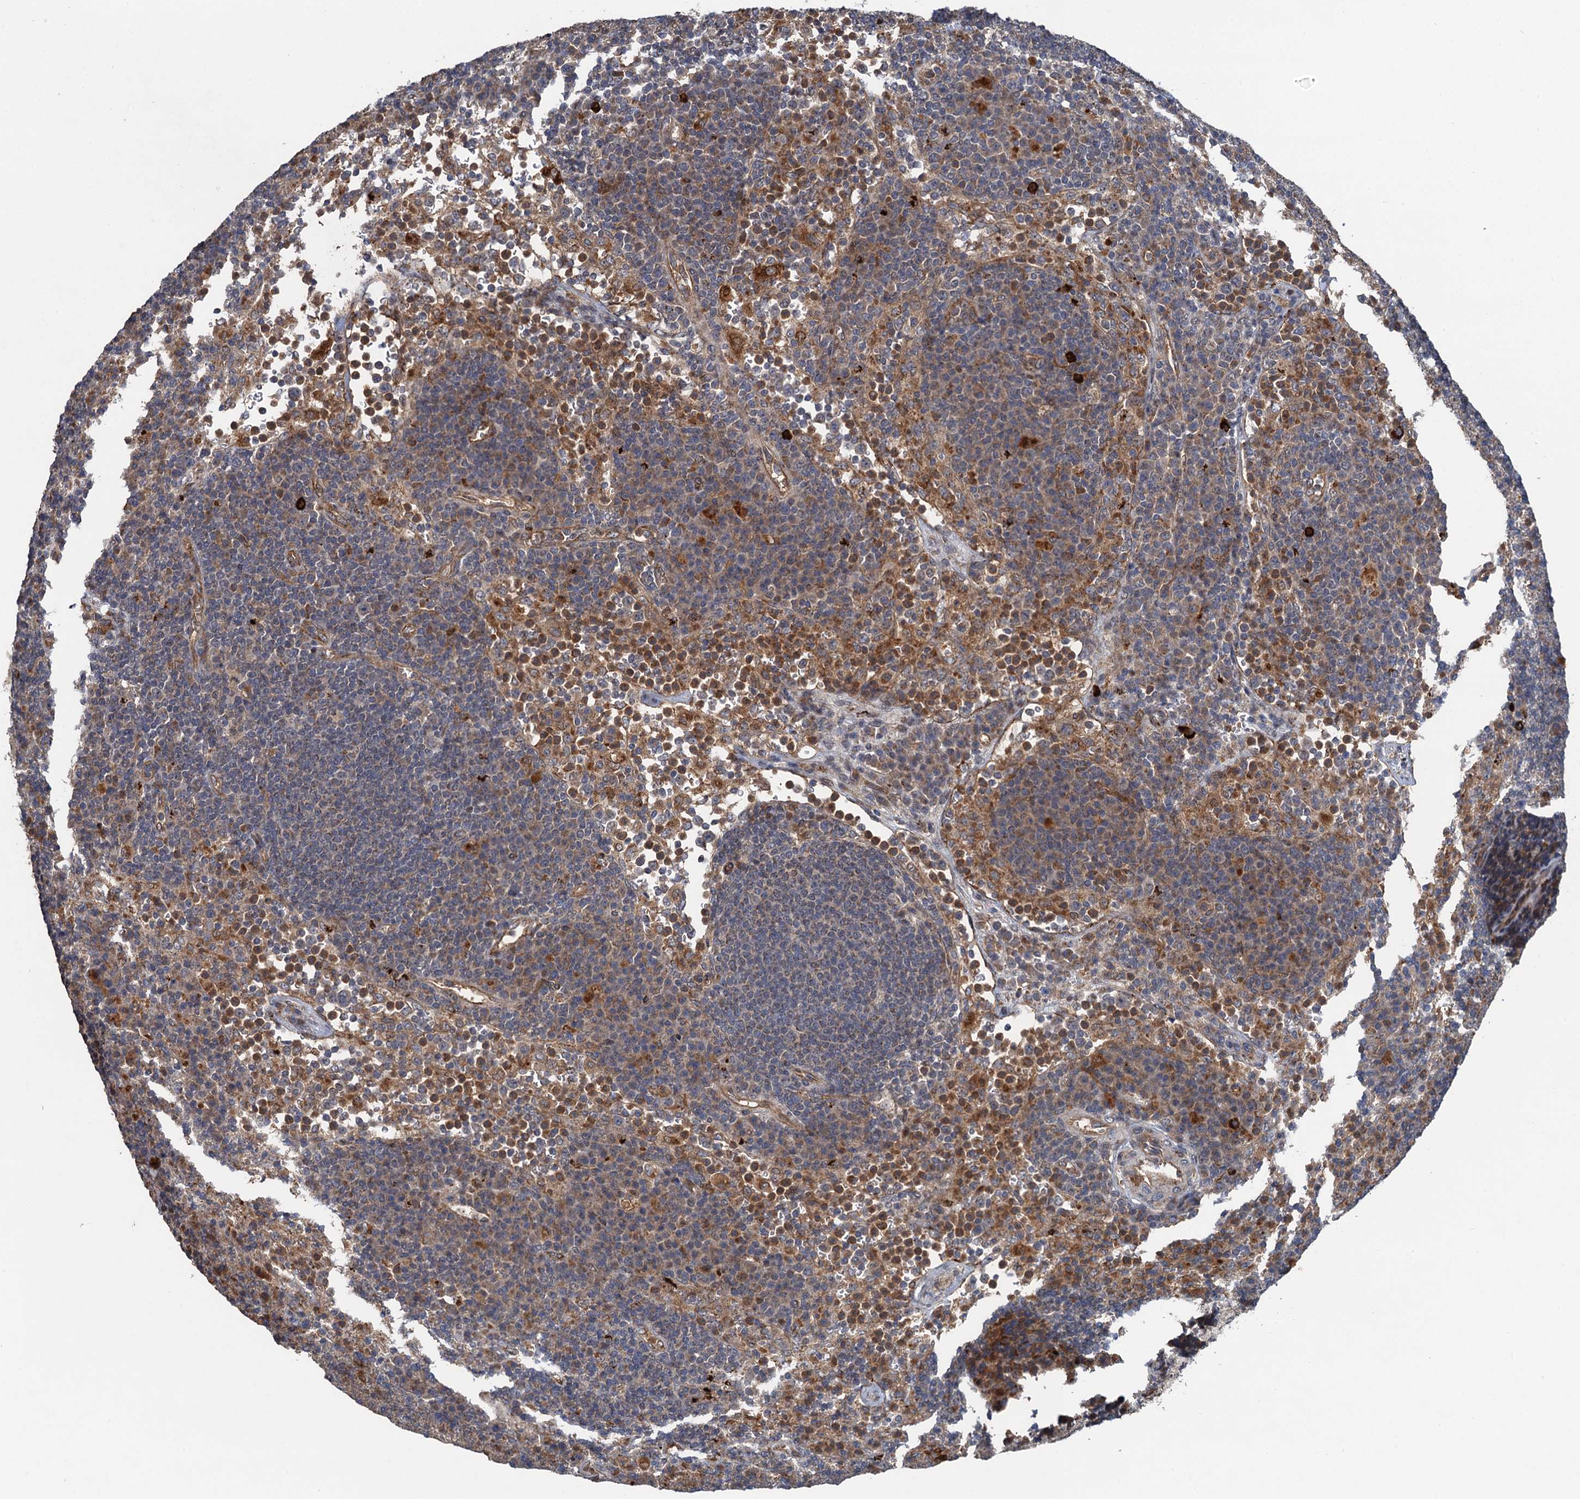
{"staining": {"intensity": "weak", "quantity": "<25%", "location": "cytoplasmic/membranous,nuclear"}, "tissue": "lymph node", "cell_type": "Germinal center cells", "image_type": "normal", "snomed": [{"axis": "morphology", "description": "Normal tissue, NOS"}, {"axis": "topography", "description": "Lymph node"}], "caption": "A high-resolution histopathology image shows immunohistochemistry (IHC) staining of normal lymph node, which displays no significant positivity in germinal center cells. (Immunohistochemistry (ihc), brightfield microscopy, high magnification).", "gene": "NLRP10", "patient": {"sex": "female", "age": 70}}